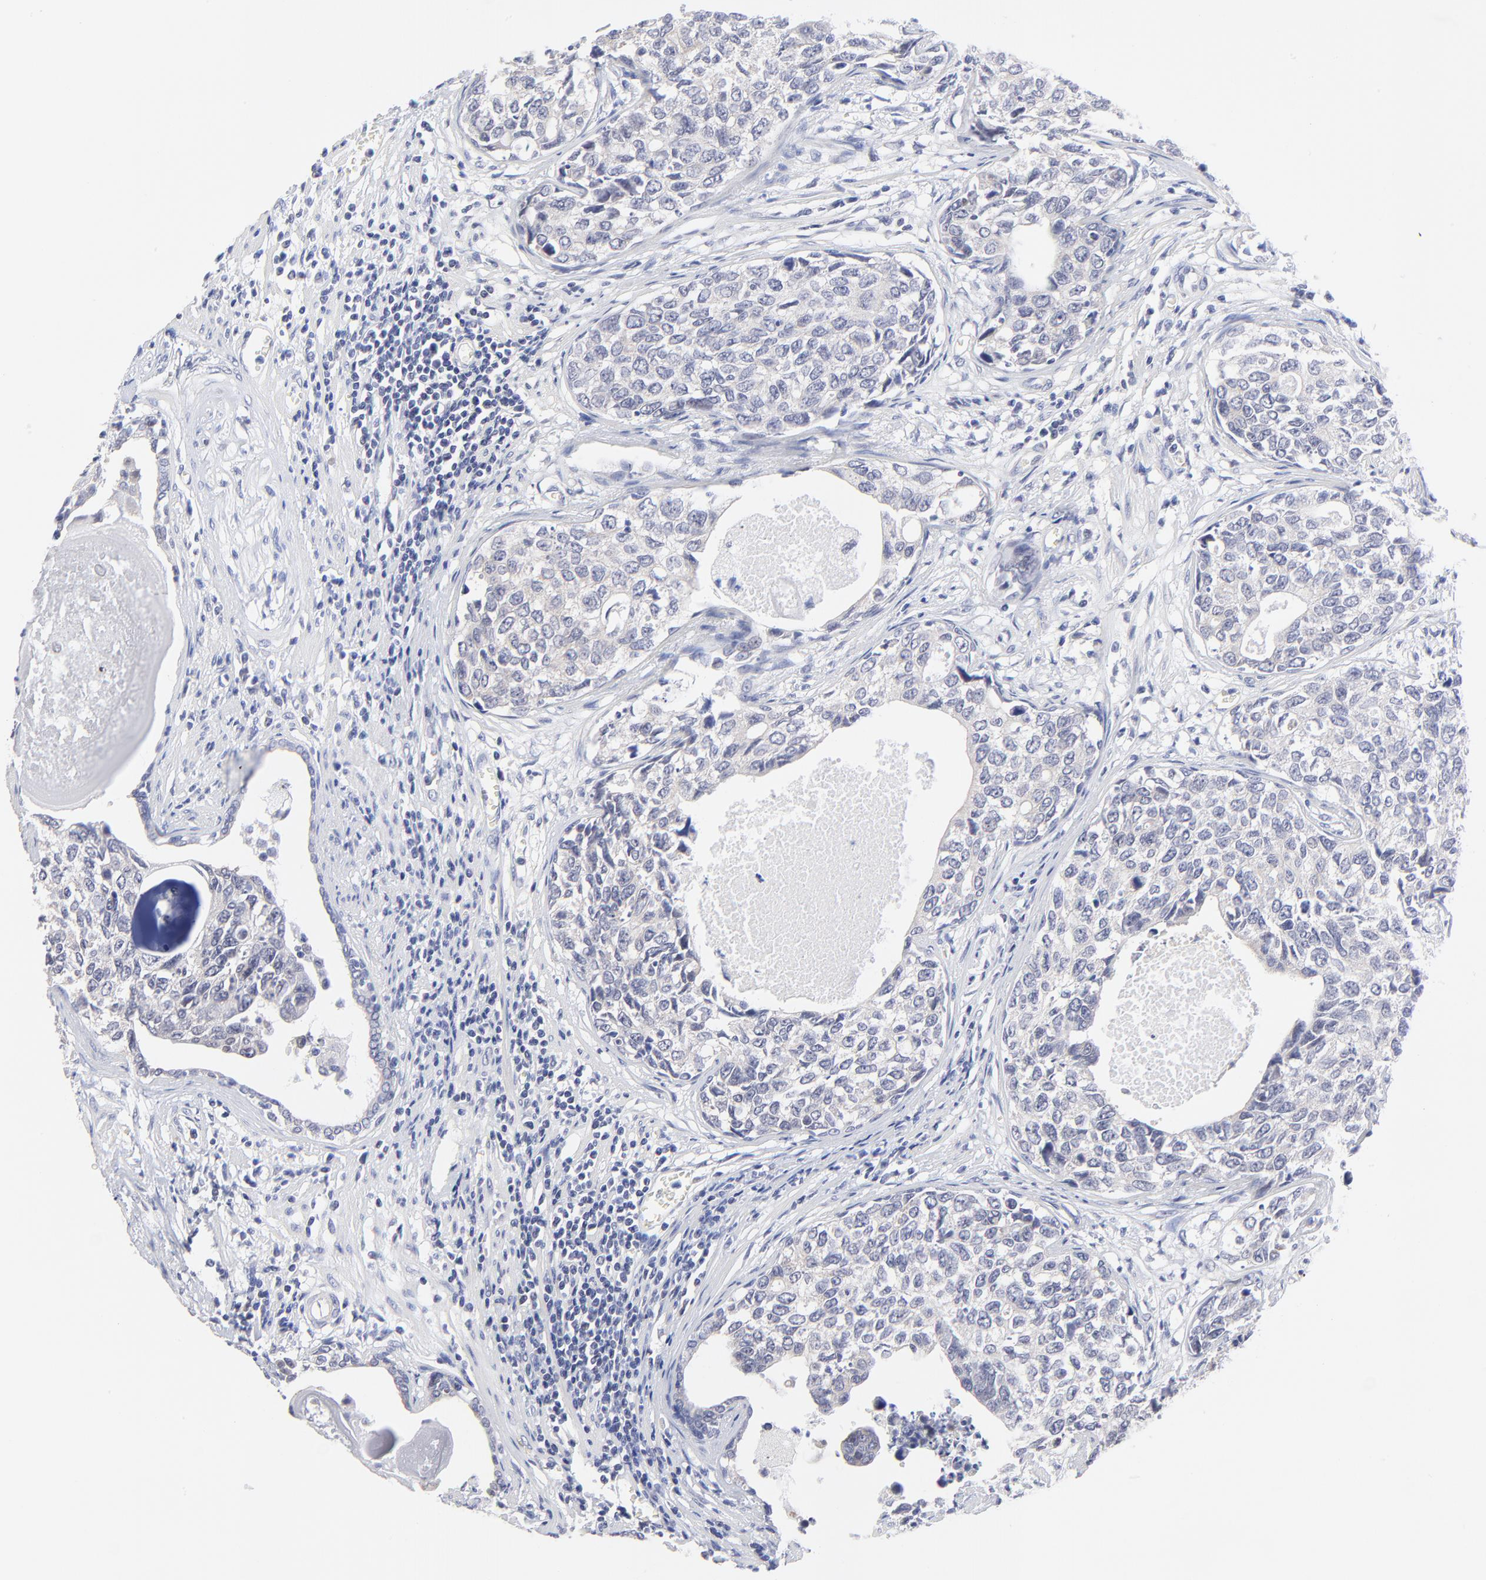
{"staining": {"intensity": "negative", "quantity": "none", "location": "none"}, "tissue": "urothelial cancer", "cell_type": "Tumor cells", "image_type": "cancer", "snomed": [{"axis": "morphology", "description": "Urothelial carcinoma, High grade"}, {"axis": "topography", "description": "Urinary bladder"}], "caption": "This is an immunohistochemistry photomicrograph of human urothelial carcinoma (high-grade). There is no expression in tumor cells.", "gene": "FBXO8", "patient": {"sex": "male", "age": 81}}